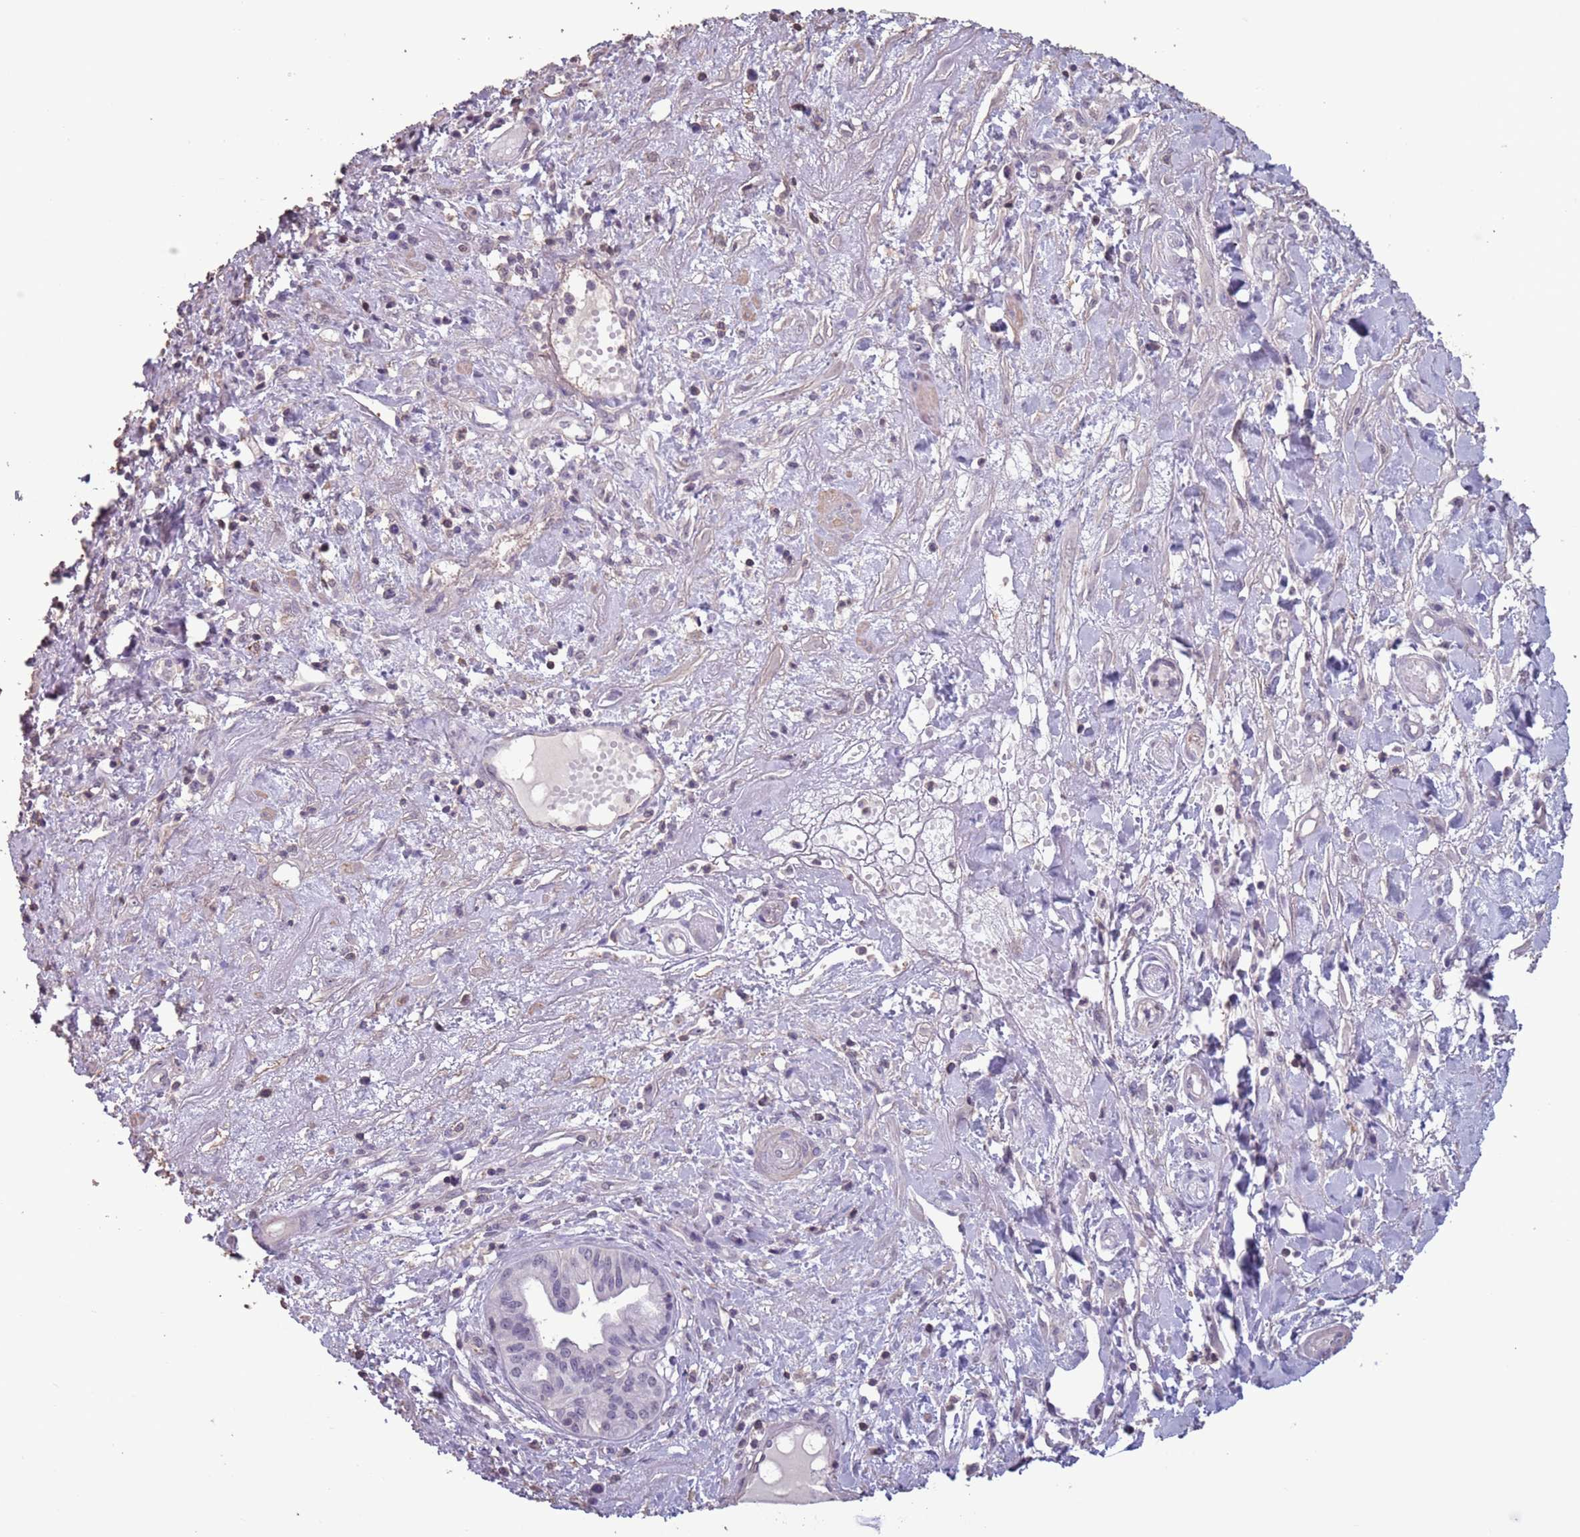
{"staining": {"intensity": "negative", "quantity": "none", "location": "none"}, "tissue": "pancreatic cancer", "cell_type": "Tumor cells", "image_type": "cancer", "snomed": [{"axis": "morphology", "description": "Adenocarcinoma, NOS"}, {"axis": "topography", "description": "Pancreas"}], "caption": "Tumor cells are negative for brown protein staining in pancreatic cancer.", "gene": "SUN5", "patient": {"sex": "female", "age": 50}}